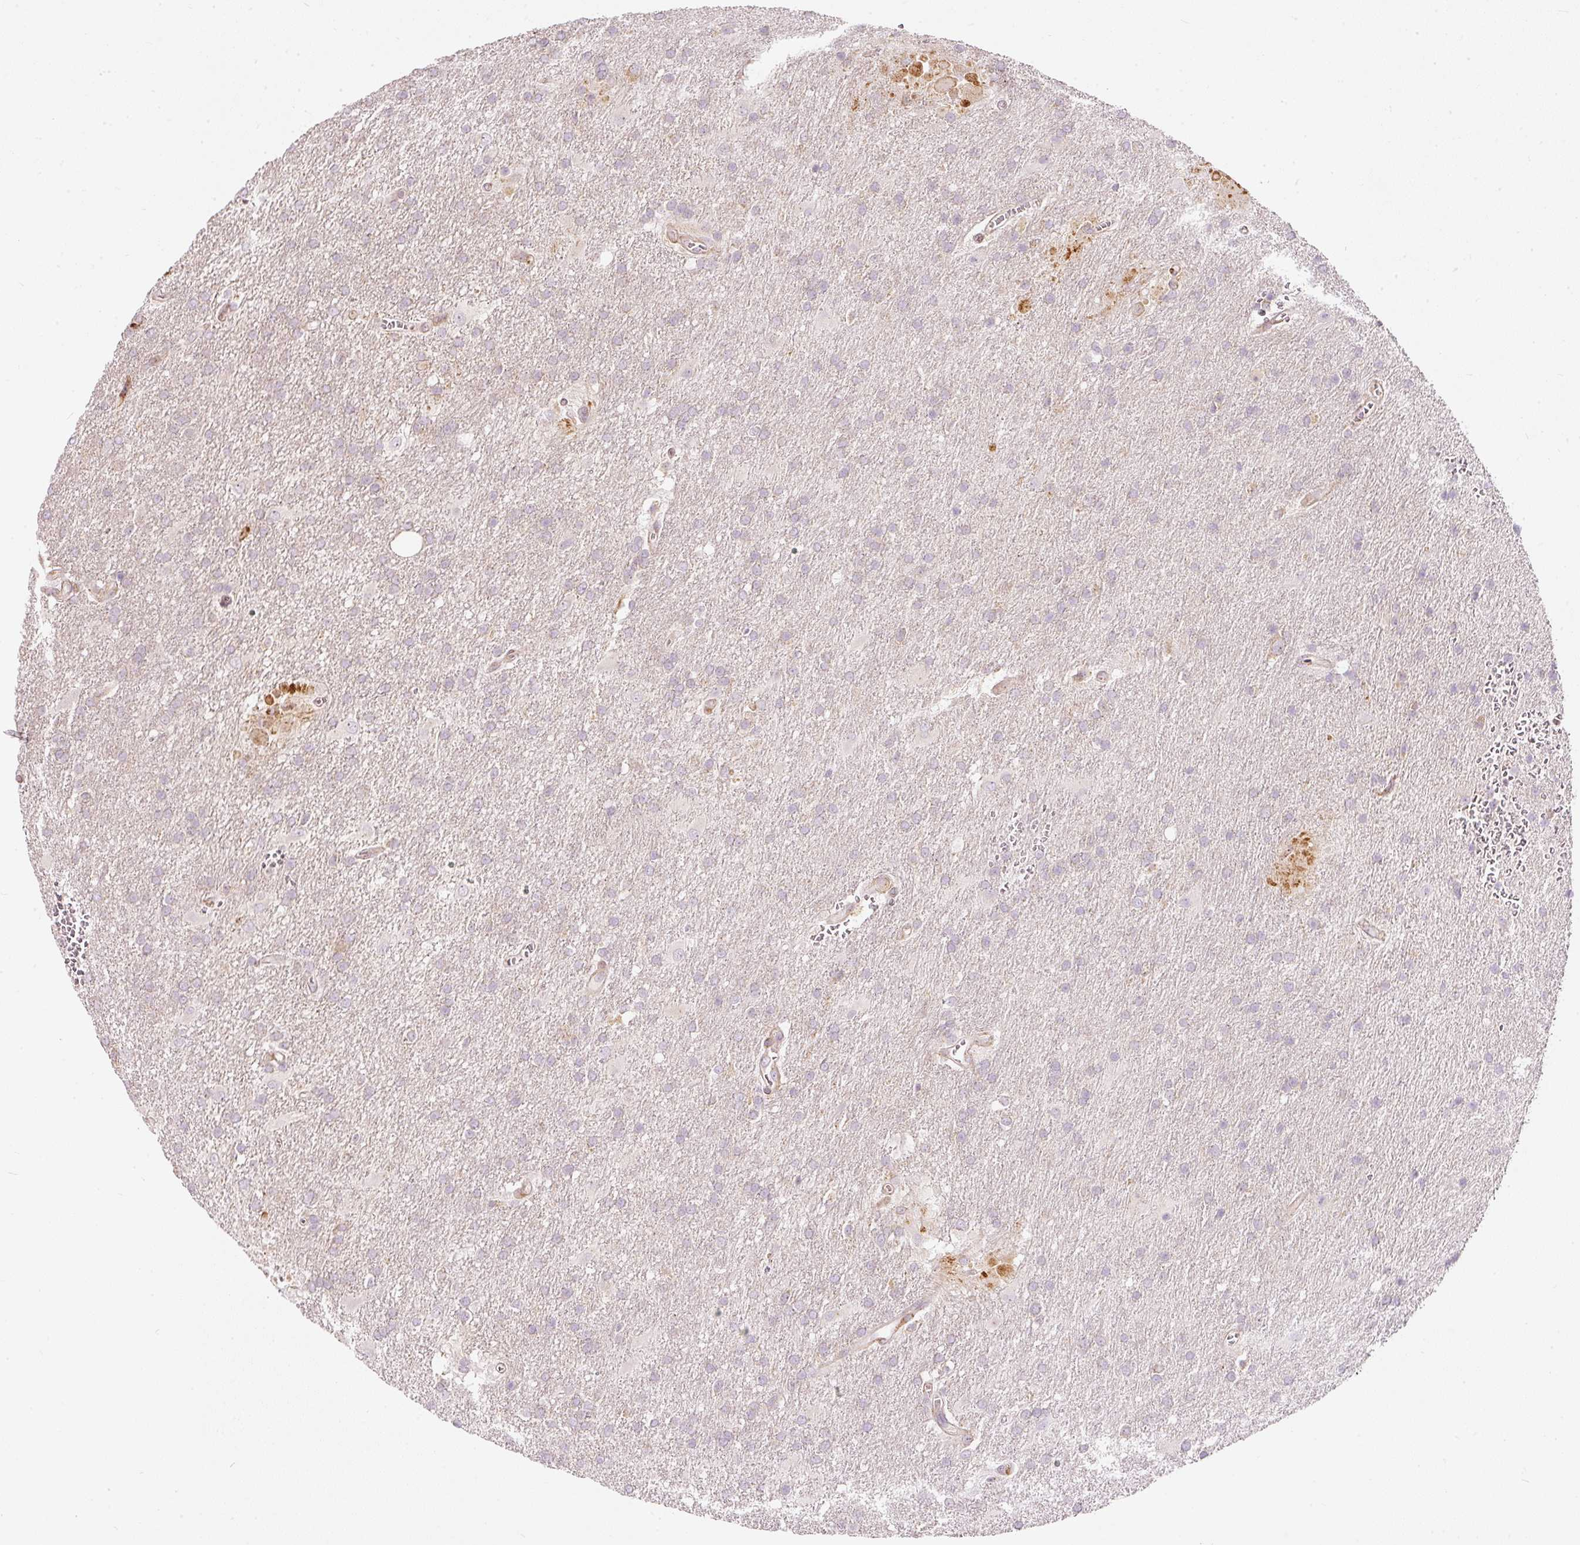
{"staining": {"intensity": "negative", "quantity": "none", "location": "none"}, "tissue": "glioma", "cell_type": "Tumor cells", "image_type": "cancer", "snomed": [{"axis": "morphology", "description": "Glioma, malignant, Low grade"}, {"axis": "topography", "description": "Brain"}], "caption": "This photomicrograph is of malignant glioma (low-grade) stained with immunohistochemistry to label a protein in brown with the nuclei are counter-stained blue. There is no positivity in tumor cells. The staining is performed using DAB (3,3'-diaminobenzidine) brown chromogen with nuclei counter-stained in using hematoxylin.", "gene": "SNAPC5", "patient": {"sex": "male", "age": 66}}